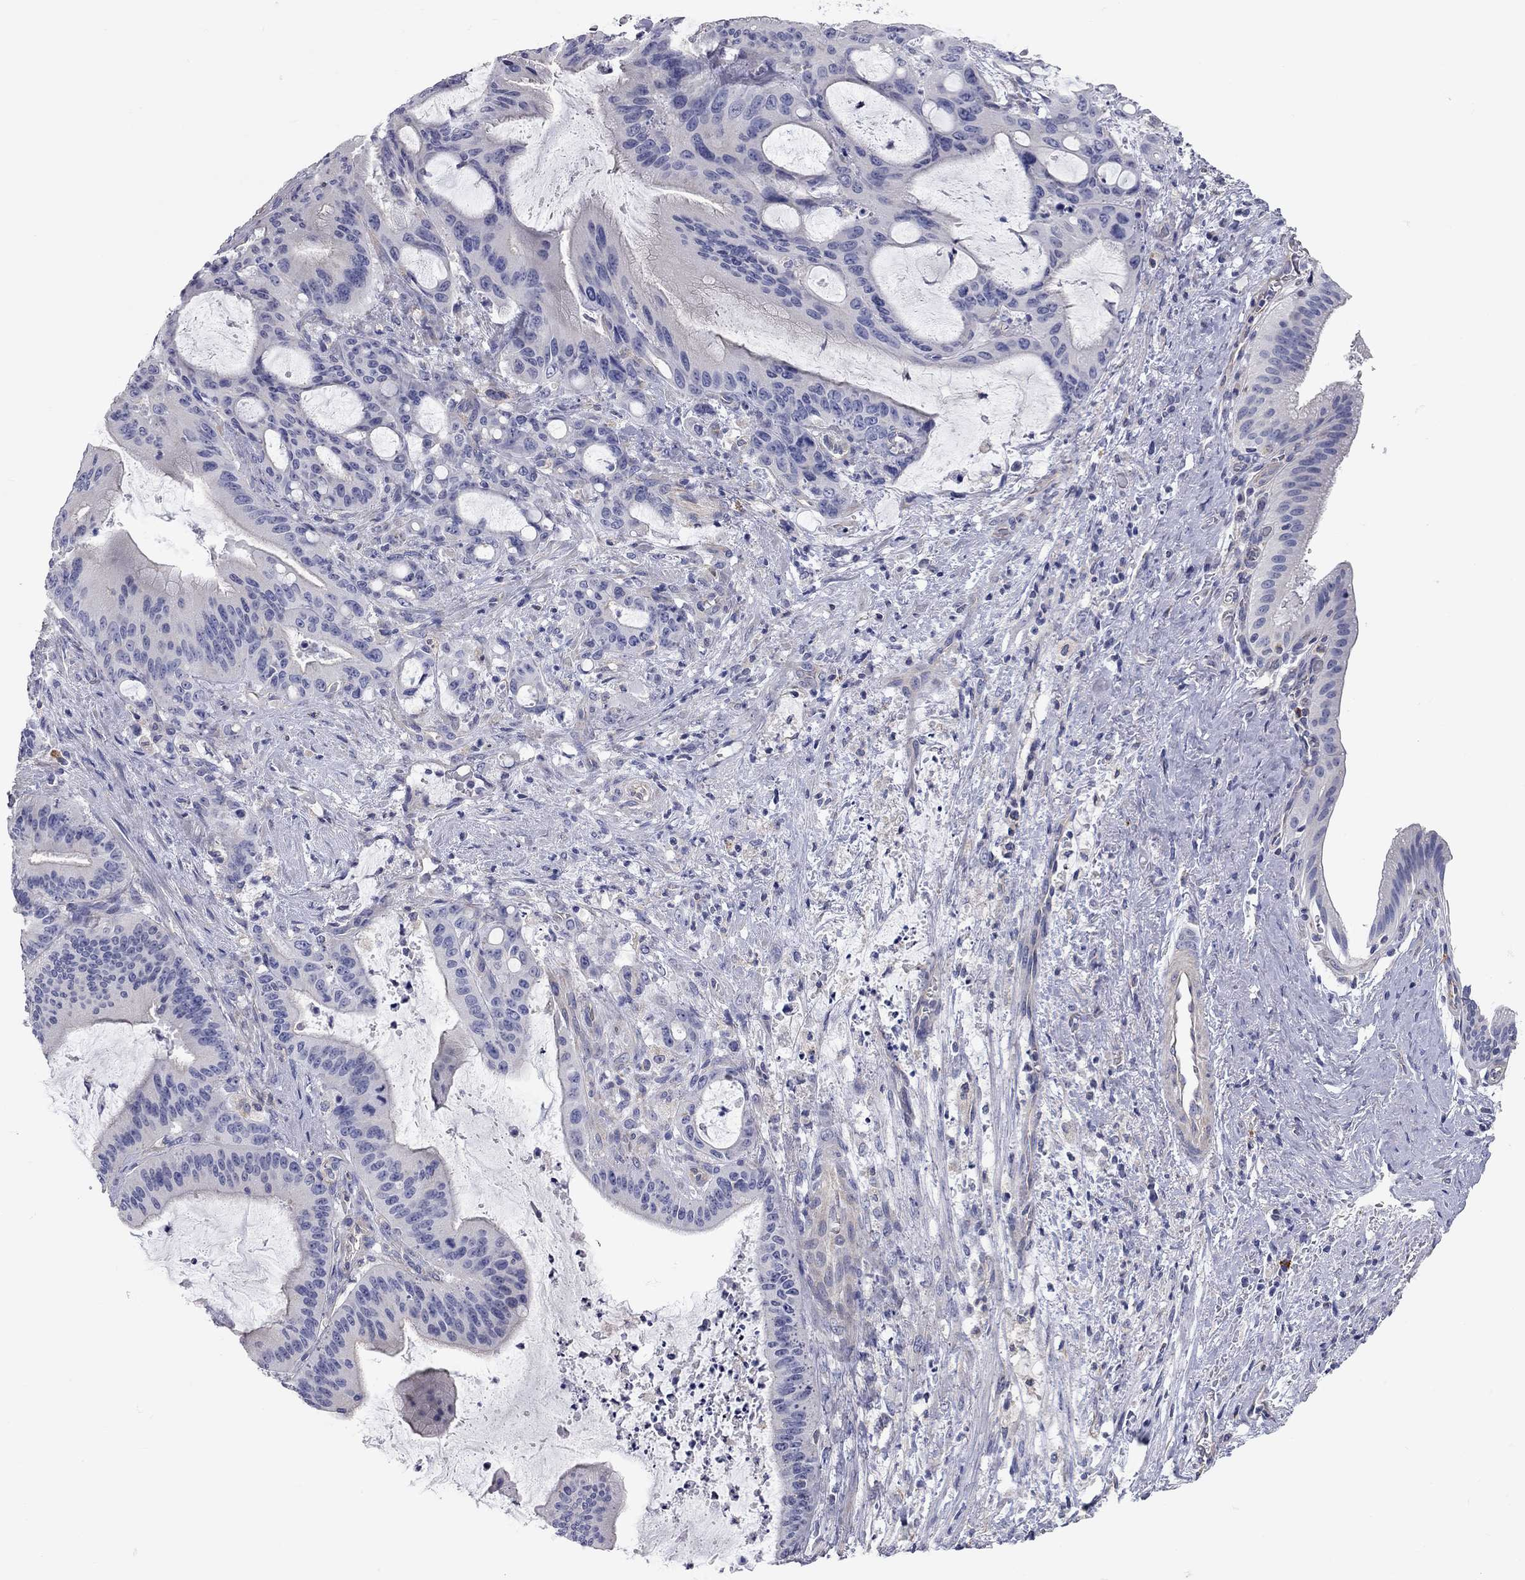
{"staining": {"intensity": "negative", "quantity": "none", "location": "none"}, "tissue": "liver cancer", "cell_type": "Tumor cells", "image_type": "cancer", "snomed": [{"axis": "morphology", "description": "Cholangiocarcinoma"}, {"axis": "topography", "description": "Liver"}], "caption": "DAB immunohistochemical staining of human liver cancer shows no significant expression in tumor cells.", "gene": "C10orf90", "patient": {"sex": "female", "age": 73}}